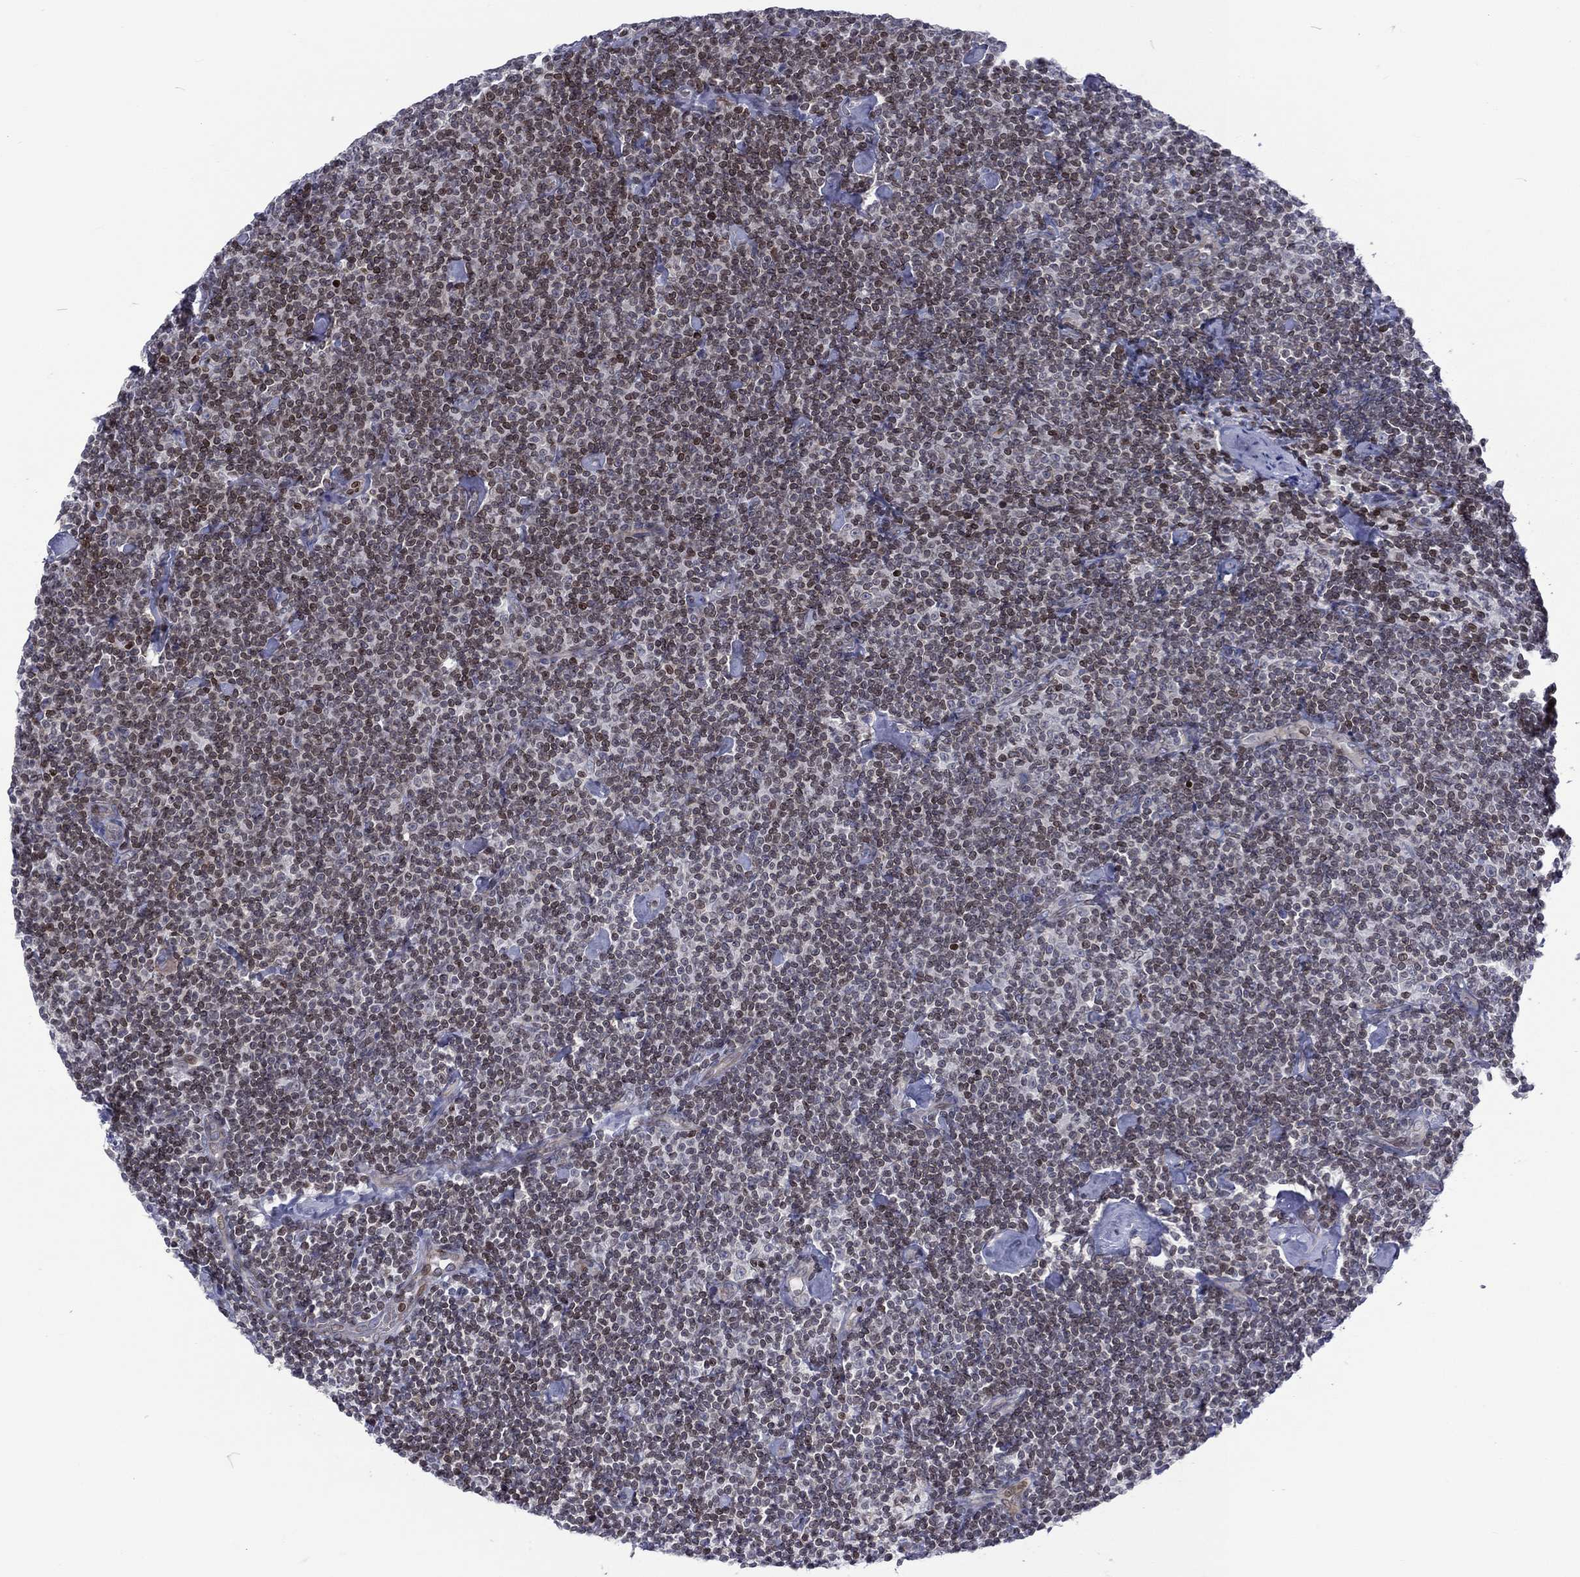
{"staining": {"intensity": "moderate", "quantity": "25%-75%", "location": "nuclear"}, "tissue": "lymphoma", "cell_type": "Tumor cells", "image_type": "cancer", "snomed": [{"axis": "morphology", "description": "Malignant lymphoma, non-Hodgkin's type, Low grade"}, {"axis": "topography", "description": "Lymph node"}], "caption": "IHC (DAB (3,3'-diaminobenzidine)) staining of lymphoma displays moderate nuclear protein expression in approximately 25%-75% of tumor cells.", "gene": "DBF4B", "patient": {"sex": "male", "age": 81}}